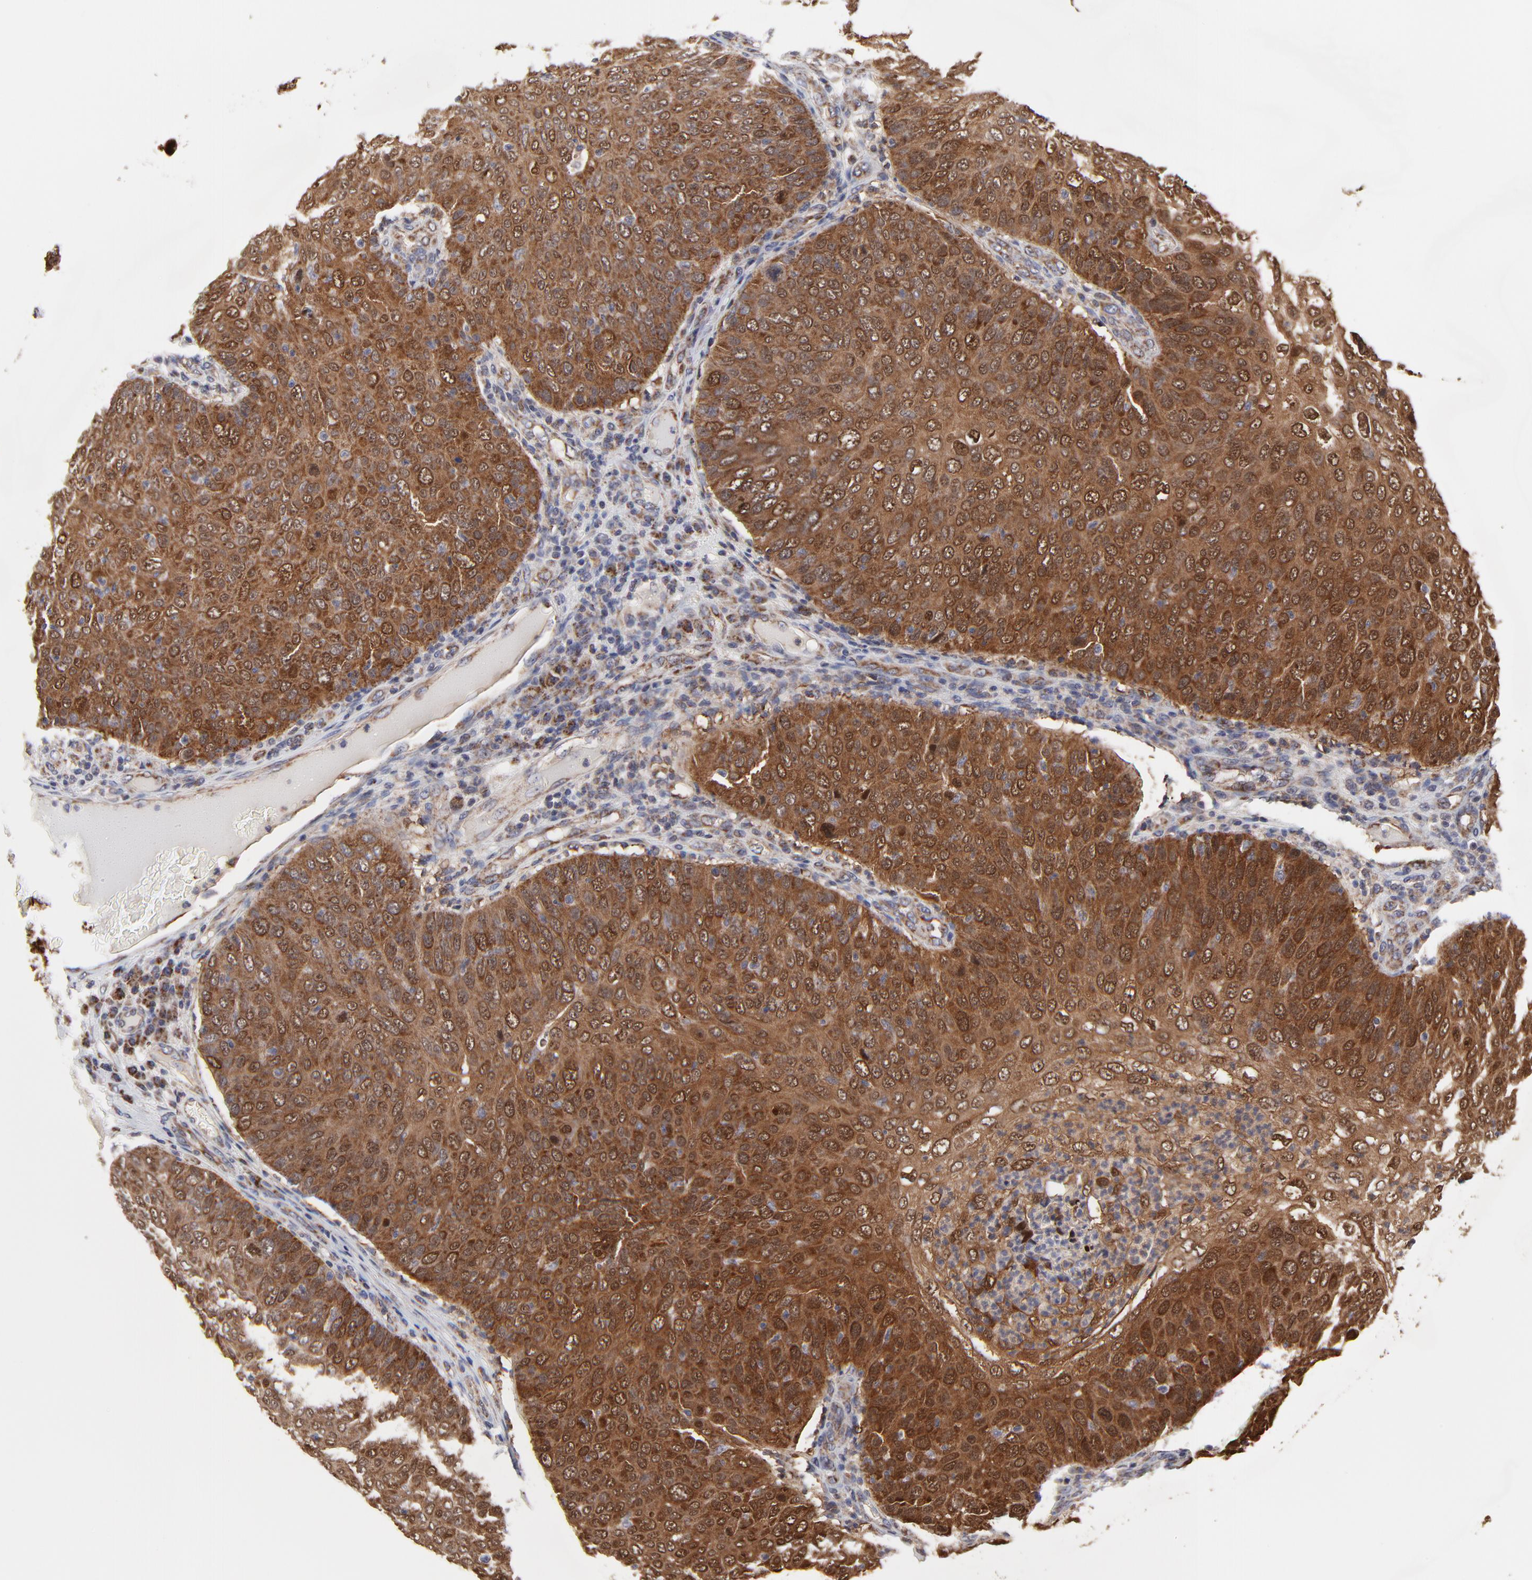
{"staining": {"intensity": "strong", "quantity": ">75%", "location": "cytoplasmic/membranous"}, "tissue": "skin cancer", "cell_type": "Tumor cells", "image_type": "cancer", "snomed": [{"axis": "morphology", "description": "Squamous cell carcinoma, NOS"}, {"axis": "topography", "description": "Skin"}], "caption": "Immunohistochemistry (IHC) histopathology image of squamous cell carcinoma (skin) stained for a protein (brown), which reveals high levels of strong cytoplasmic/membranous positivity in about >75% of tumor cells.", "gene": "ZNF550", "patient": {"sex": "male", "age": 87}}